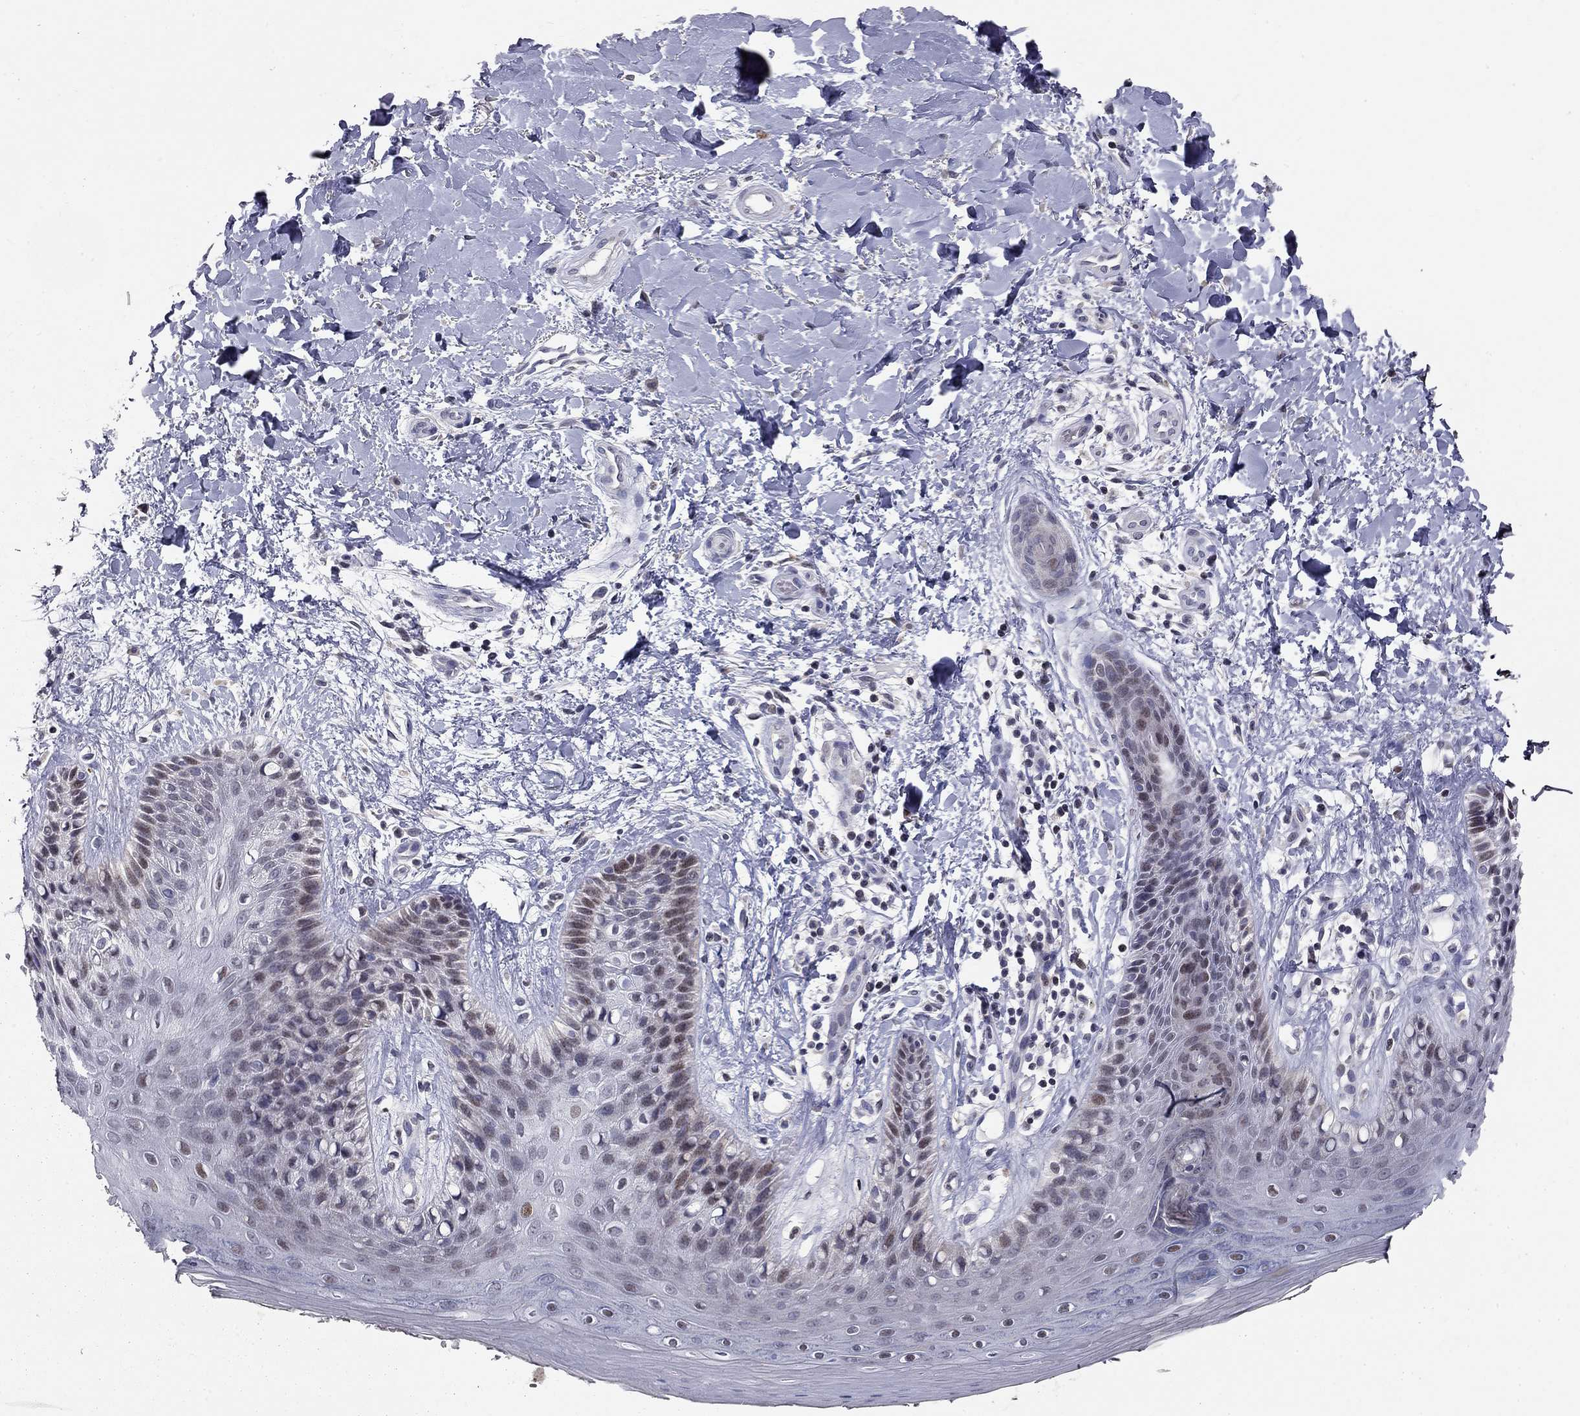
{"staining": {"intensity": "negative", "quantity": "none", "location": "none"}, "tissue": "skin", "cell_type": "Epidermal cells", "image_type": "normal", "snomed": [{"axis": "morphology", "description": "Normal tissue, NOS"}, {"axis": "topography", "description": "Anal"}], "caption": "The immunohistochemistry histopathology image has no significant staining in epidermal cells of skin. (Stains: DAB (3,3'-diaminobenzidine) immunohistochemistry with hematoxylin counter stain, Microscopy: brightfield microscopy at high magnification).", "gene": "HDAC3", "patient": {"sex": "male", "age": 36}}